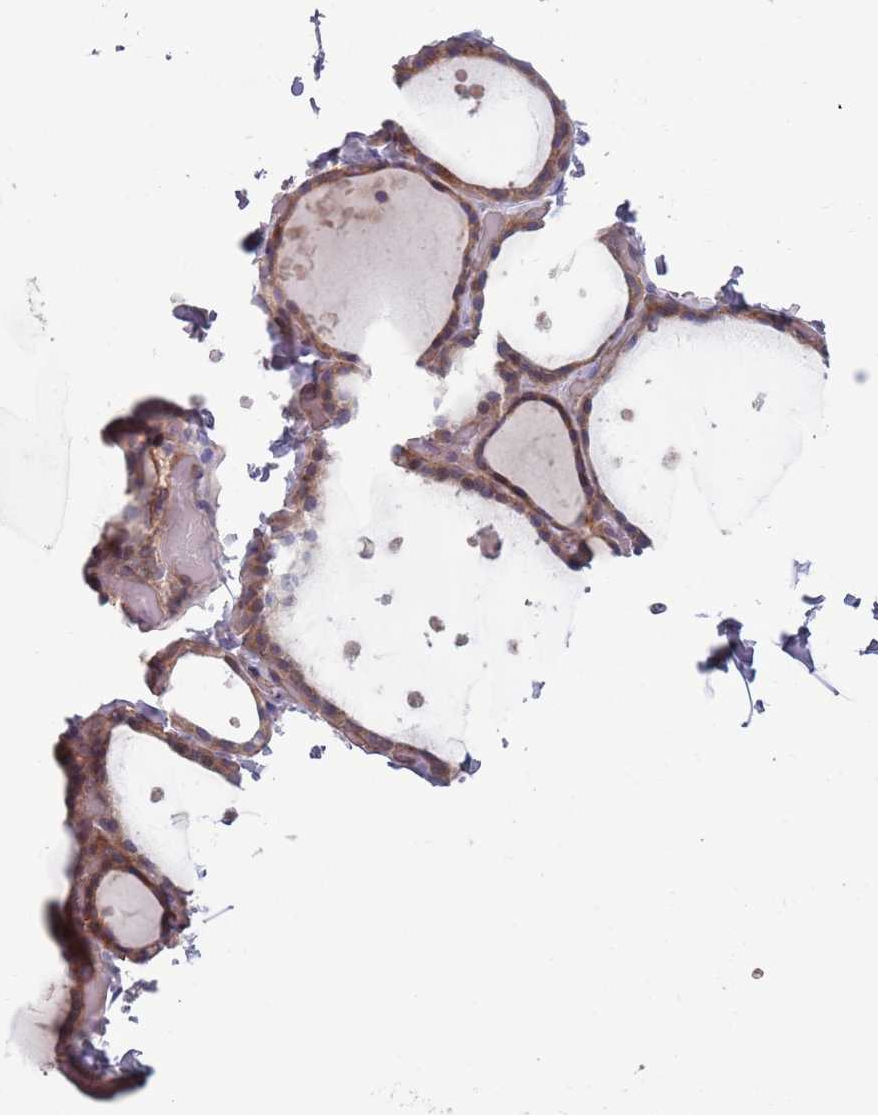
{"staining": {"intensity": "moderate", "quantity": "25%-75%", "location": "cytoplasmic/membranous"}, "tissue": "thyroid gland", "cell_type": "Glandular cells", "image_type": "normal", "snomed": [{"axis": "morphology", "description": "Normal tissue, NOS"}, {"axis": "topography", "description": "Thyroid gland"}], "caption": "Immunohistochemical staining of benign human thyroid gland reveals 25%-75% levels of moderate cytoplasmic/membranous protein expression in approximately 25%-75% of glandular cells. The staining is performed using DAB brown chromogen to label protein expression. The nuclei are counter-stained blue using hematoxylin.", "gene": "TYW1B", "patient": {"sex": "female", "age": 44}}